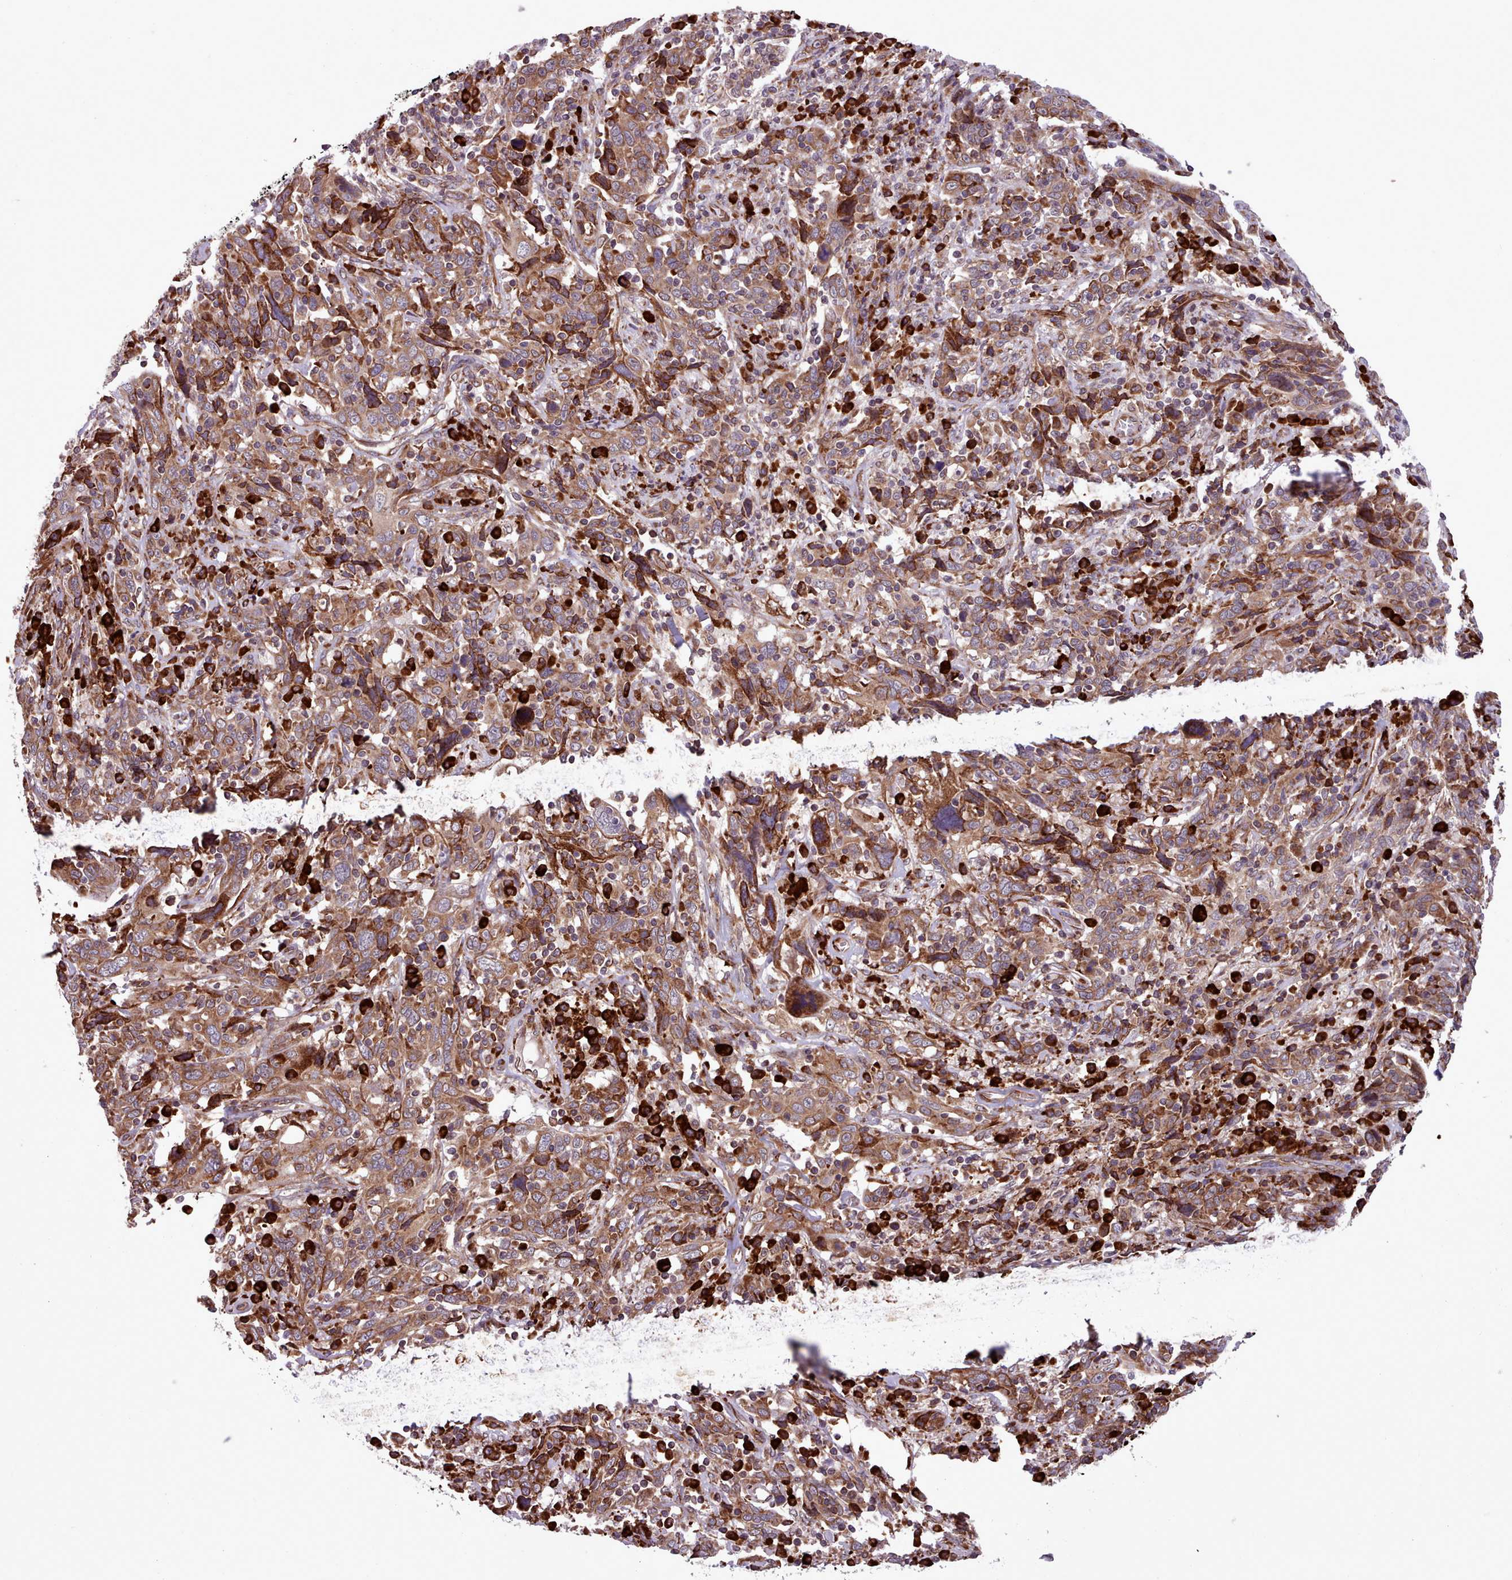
{"staining": {"intensity": "moderate", "quantity": ">75%", "location": "cytoplasmic/membranous"}, "tissue": "cervical cancer", "cell_type": "Tumor cells", "image_type": "cancer", "snomed": [{"axis": "morphology", "description": "Squamous cell carcinoma, NOS"}, {"axis": "topography", "description": "Cervix"}], "caption": "A histopathology image showing moderate cytoplasmic/membranous staining in about >75% of tumor cells in cervical cancer (squamous cell carcinoma), as visualized by brown immunohistochemical staining.", "gene": "TTLL3", "patient": {"sex": "female", "age": 46}}